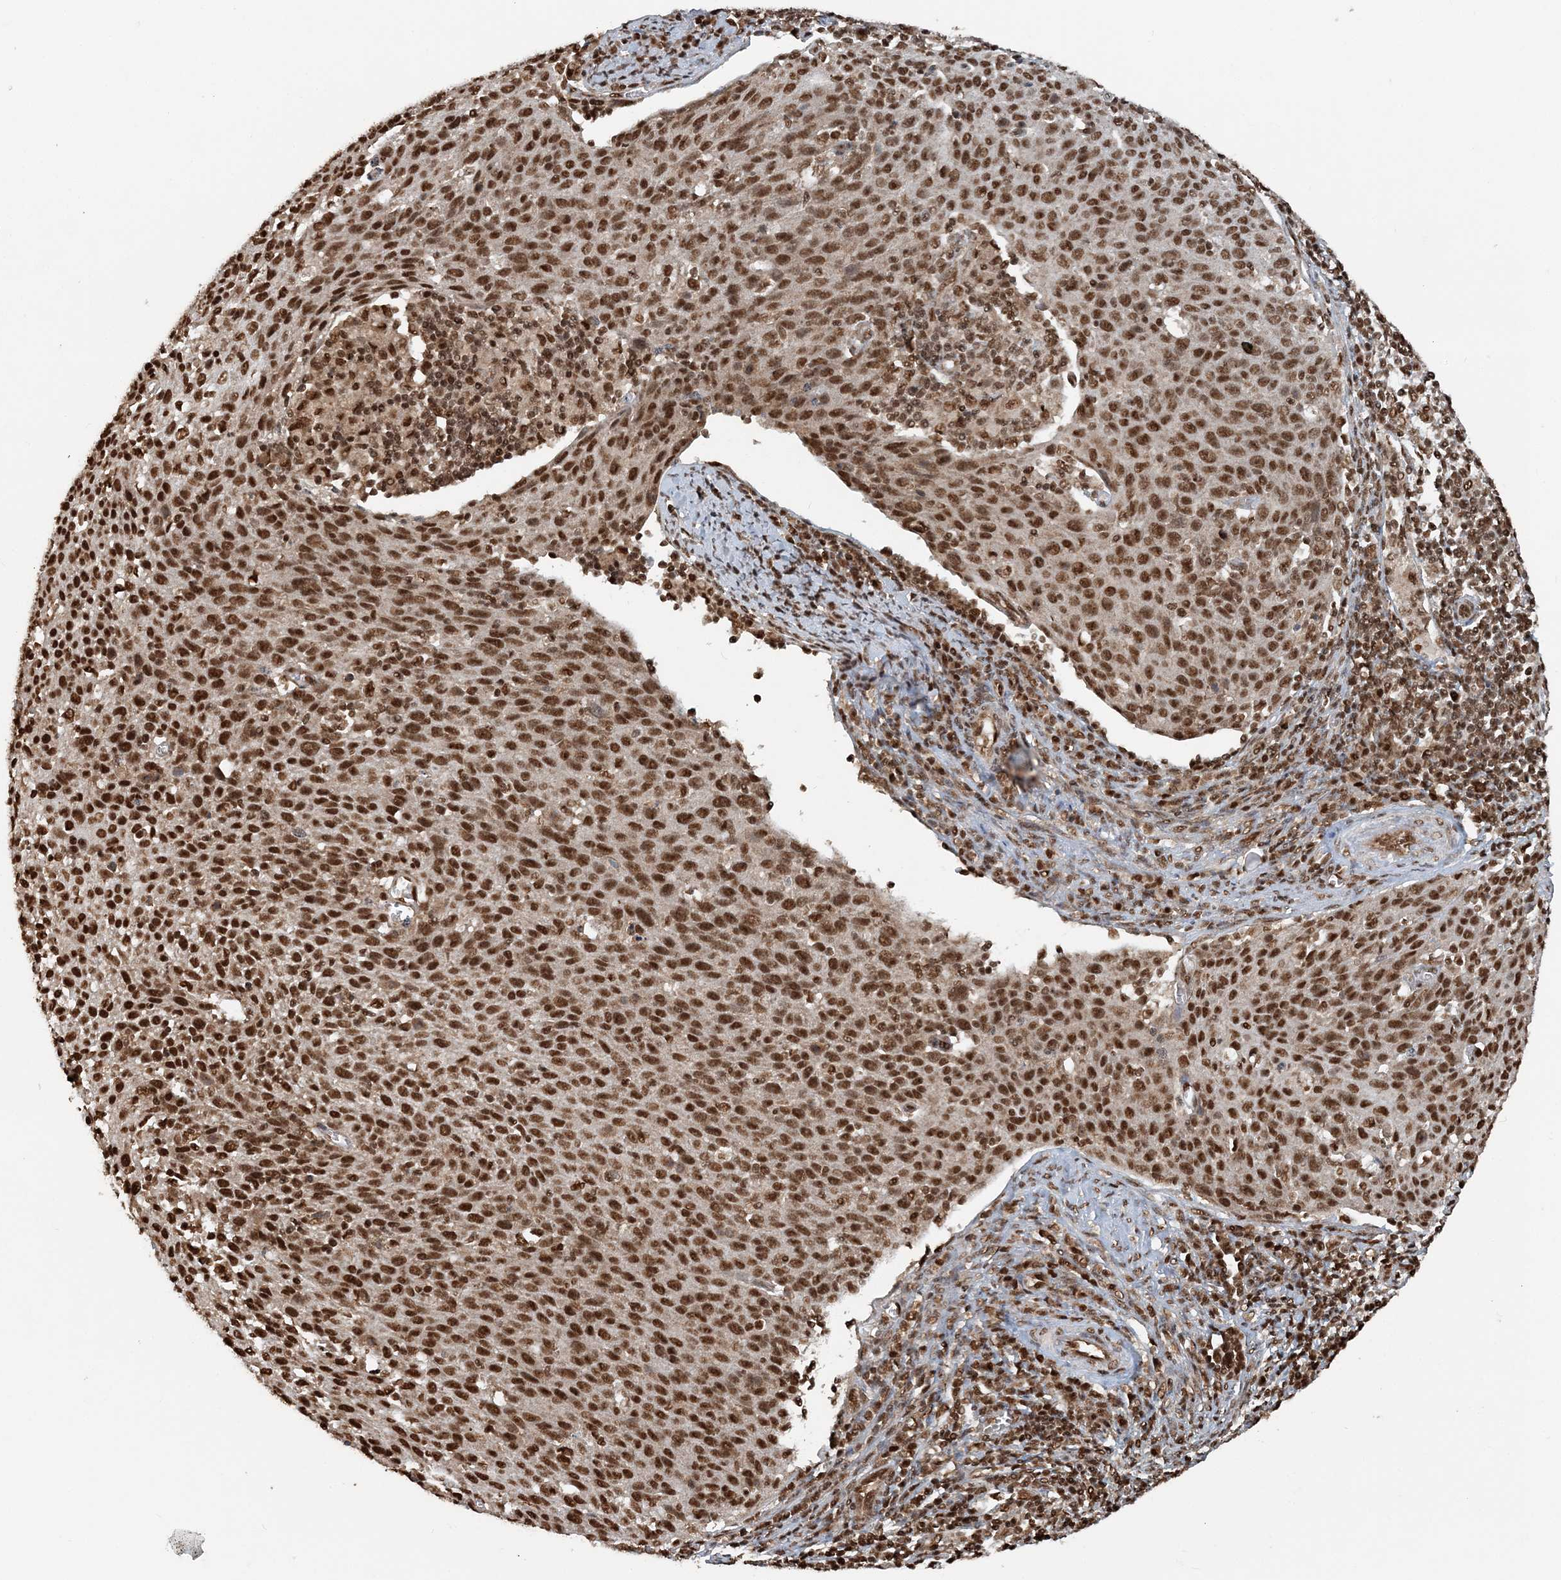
{"staining": {"intensity": "strong", "quantity": ">75%", "location": "nuclear"}, "tissue": "cervical cancer", "cell_type": "Tumor cells", "image_type": "cancer", "snomed": [{"axis": "morphology", "description": "Squamous cell carcinoma, NOS"}, {"axis": "topography", "description": "Cervix"}], "caption": "Human cervical cancer stained with a protein marker exhibits strong staining in tumor cells.", "gene": "ARHGAP35", "patient": {"sex": "female", "age": 38}}